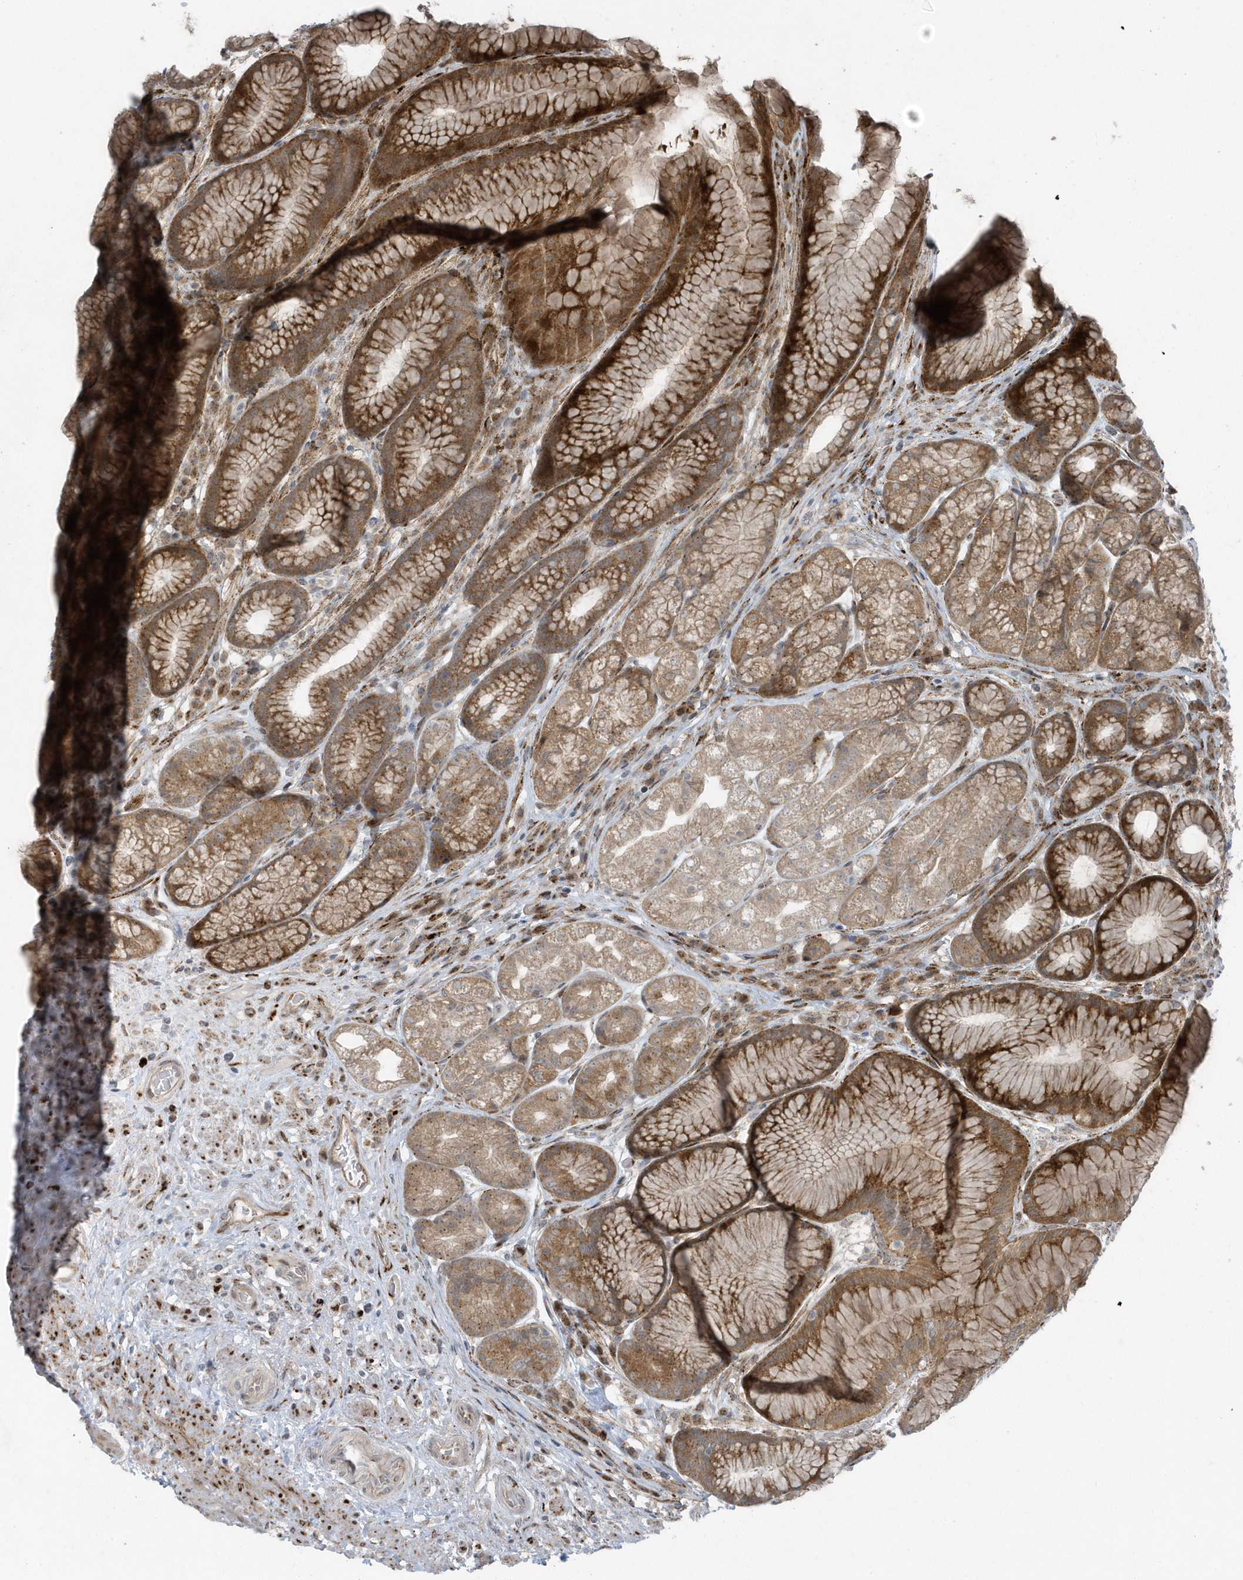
{"staining": {"intensity": "moderate", "quantity": "25%-75%", "location": "cytoplasmic/membranous"}, "tissue": "stomach", "cell_type": "Glandular cells", "image_type": "normal", "snomed": [{"axis": "morphology", "description": "Normal tissue, NOS"}, {"axis": "topography", "description": "Stomach"}], "caption": "Immunohistochemical staining of unremarkable stomach shows moderate cytoplasmic/membranous protein positivity in about 25%-75% of glandular cells.", "gene": "FAM98A", "patient": {"sex": "male", "age": 57}}